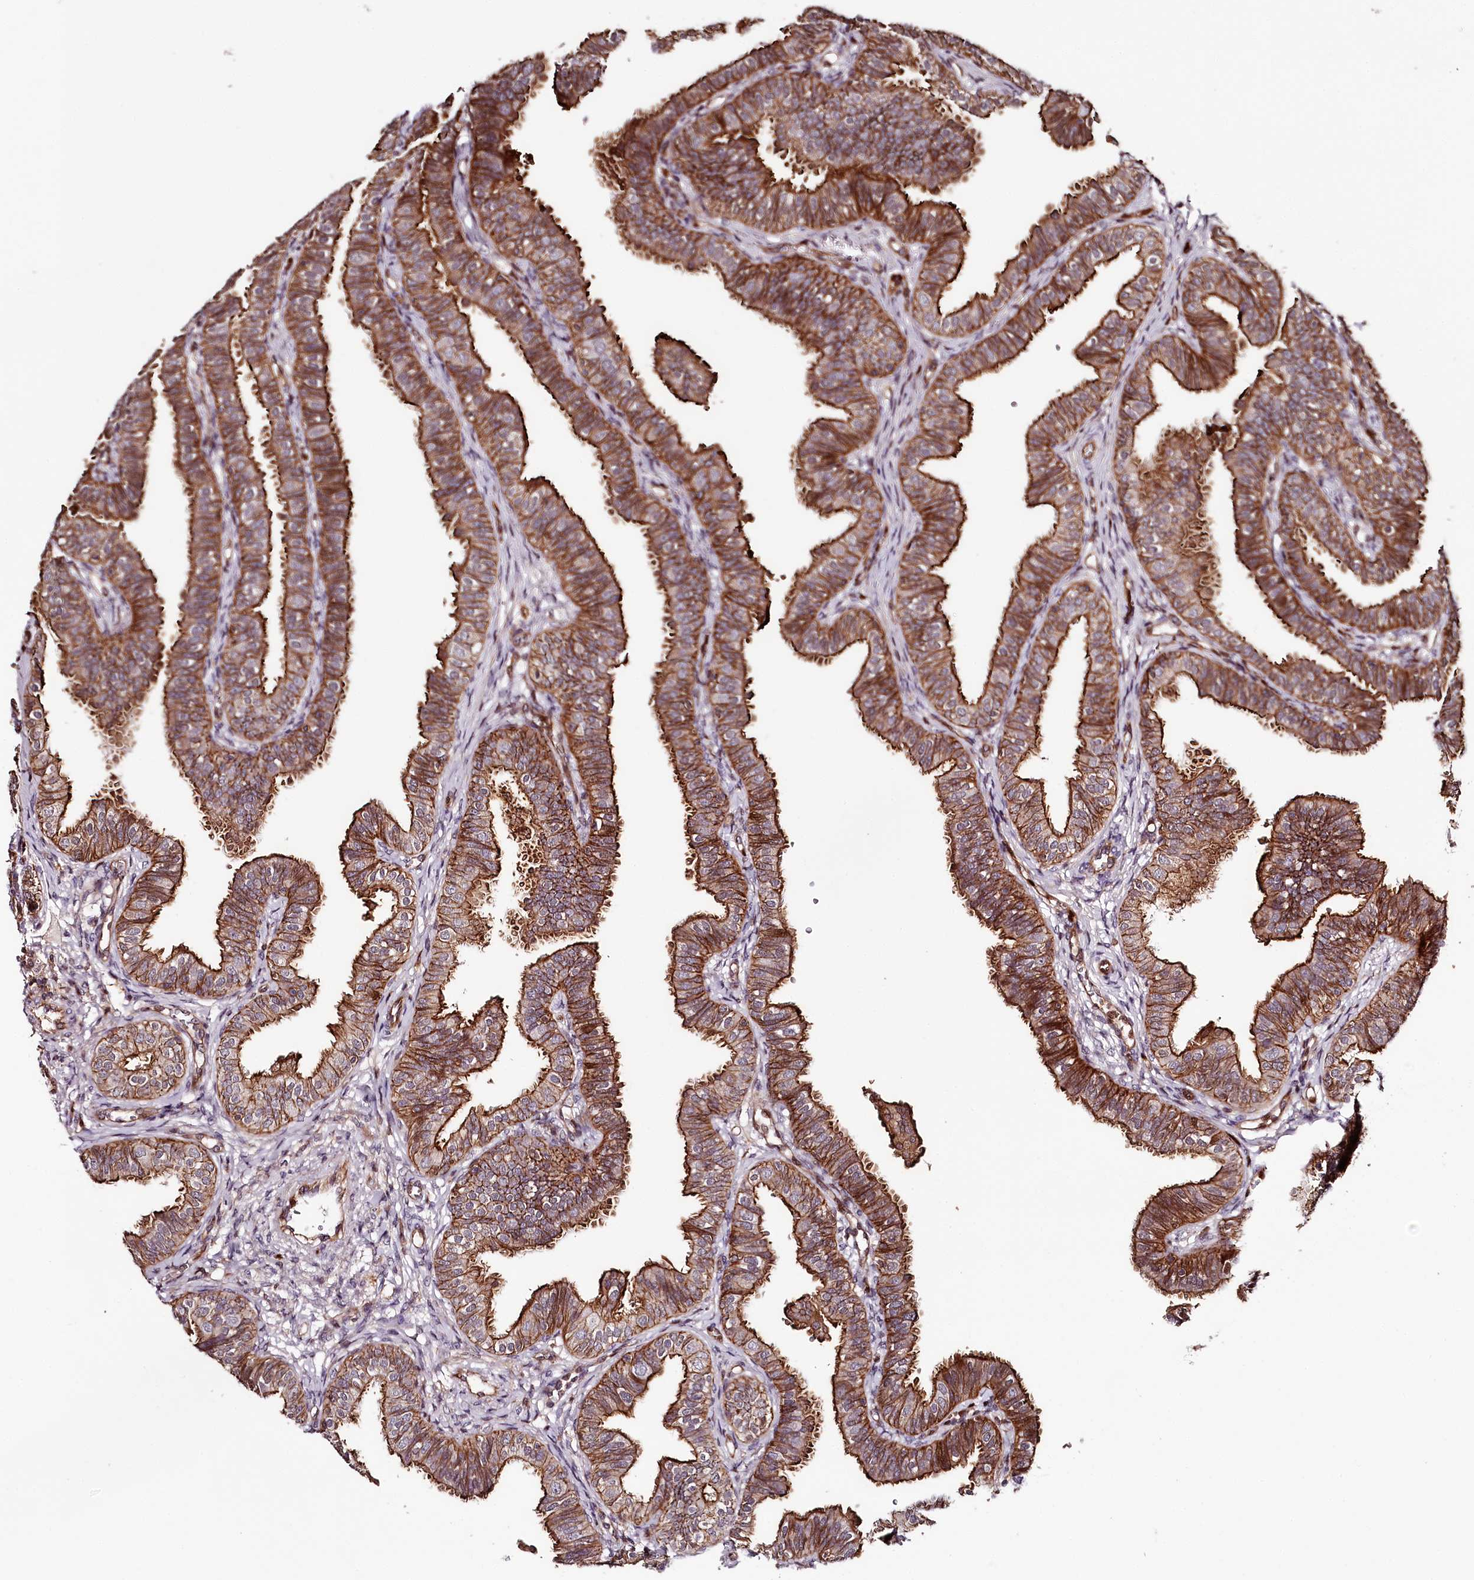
{"staining": {"intensity": "strong", "quantity": ">75%", "location": "cytoplasmic/membranous,nuclear"}, "tissue": "fallopian tube", "cell_type": "Glandular cells", "image_type": "normal", "snomed": [{"axis": "morphology", "description": "Normal tissue, NOS"}, {"axis": "topography", "description": "Fallopian tube"}], "caption": "Strong cytoplasmic/membranous,nuclear protein expression is present in about >75% of glandular cells in fallopian tube.", "gene": "KIF14", "patient": {"sex": "female", "age": 35}}